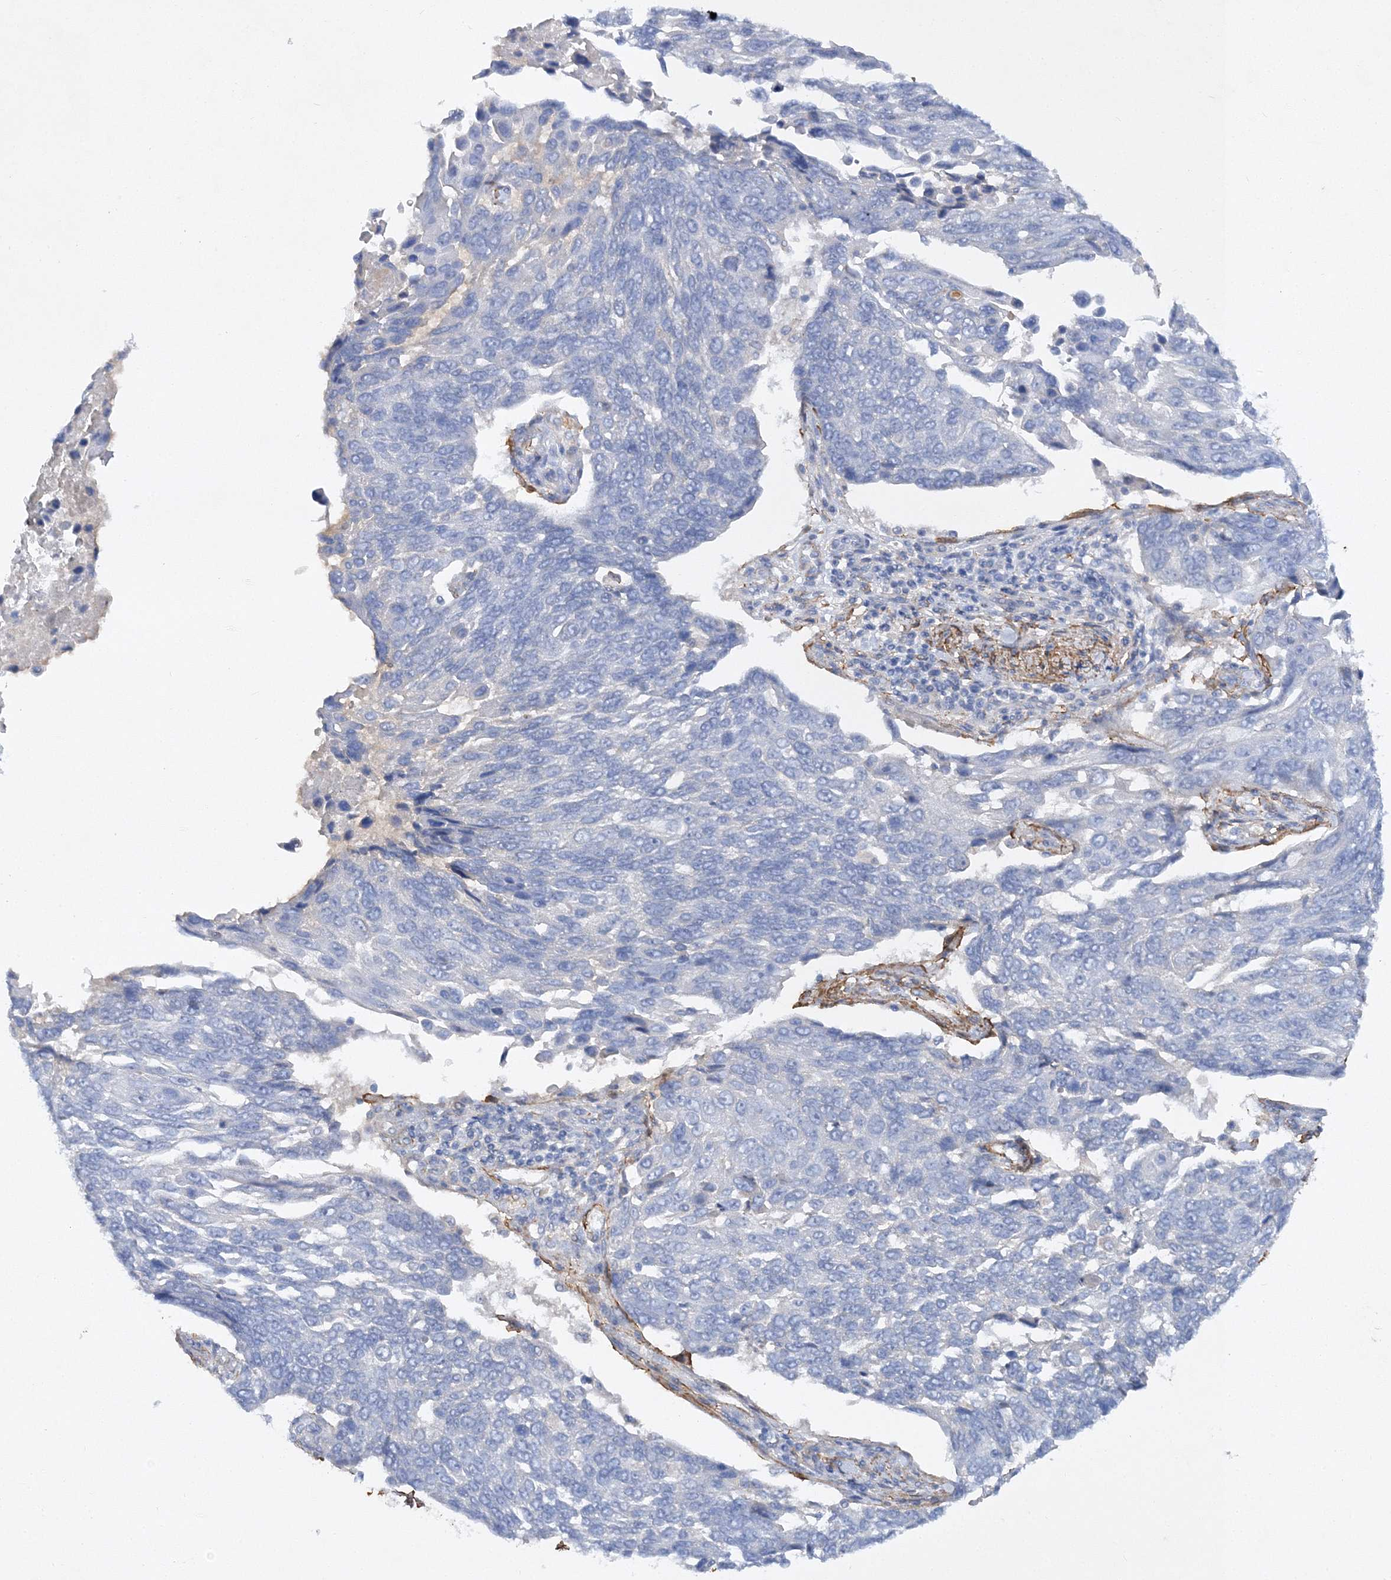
{"staining": {"intensity": "negative", "quantity": "none", "location": "none"}, "tissue": "lung cancer", "cell_type": "Tumor cells", "image_type": "cancer", "snomed": [{"axis": "morphology", "description": "Squamous cell carcinoma, NOS"}, {"axis": "topography", "description": "Lung"}], "caption": "Immunohistochemistry (IHC) of lung squamous cell carcinoma shows no positivity in tumor cells.", "gene": "RTN2", "patient": {"sex": "male", "age": 66}}